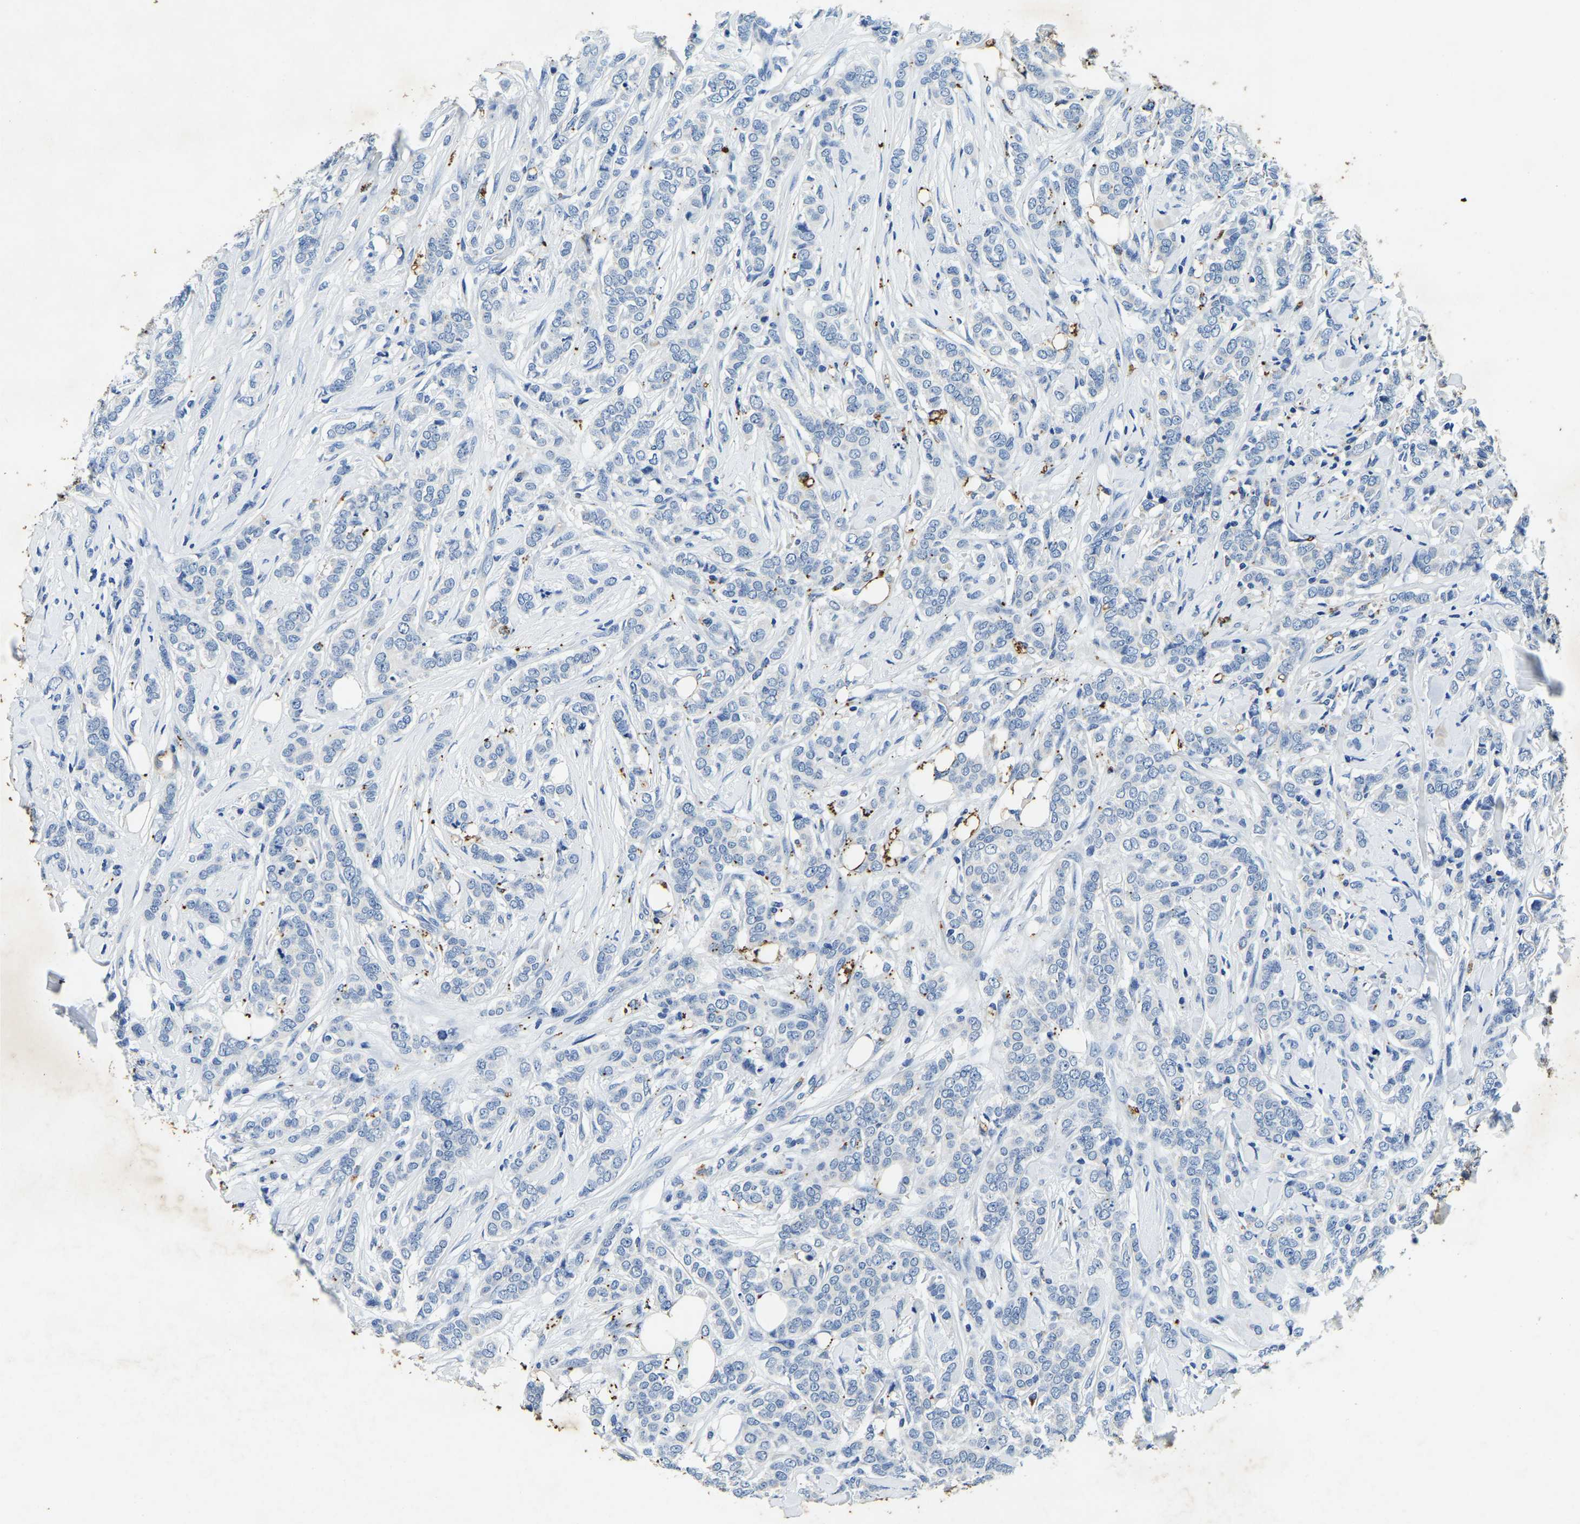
{"staining": {"intensity": "negative", "quantity": "none", "location": "none"}, "tissue": "breast cancer", "cell_type": "Tumor cells", "image_type": "cancer", "snomed": [{"axis": "morphology", "description": "Lobular carcinoma"}, {"axis": "topography", "description": "Skin"}, {"axis": "topography", "description": "Breast"}], "caption": "The photomicrograph reveals no staining of tumor cells in breast cancer (lobular carcinoma). (Immunohistochemistry (ihc), brightfield microscopy, high magnification).", "gene": "UBN2", "patient": {"sex": "female", "age": 46}}